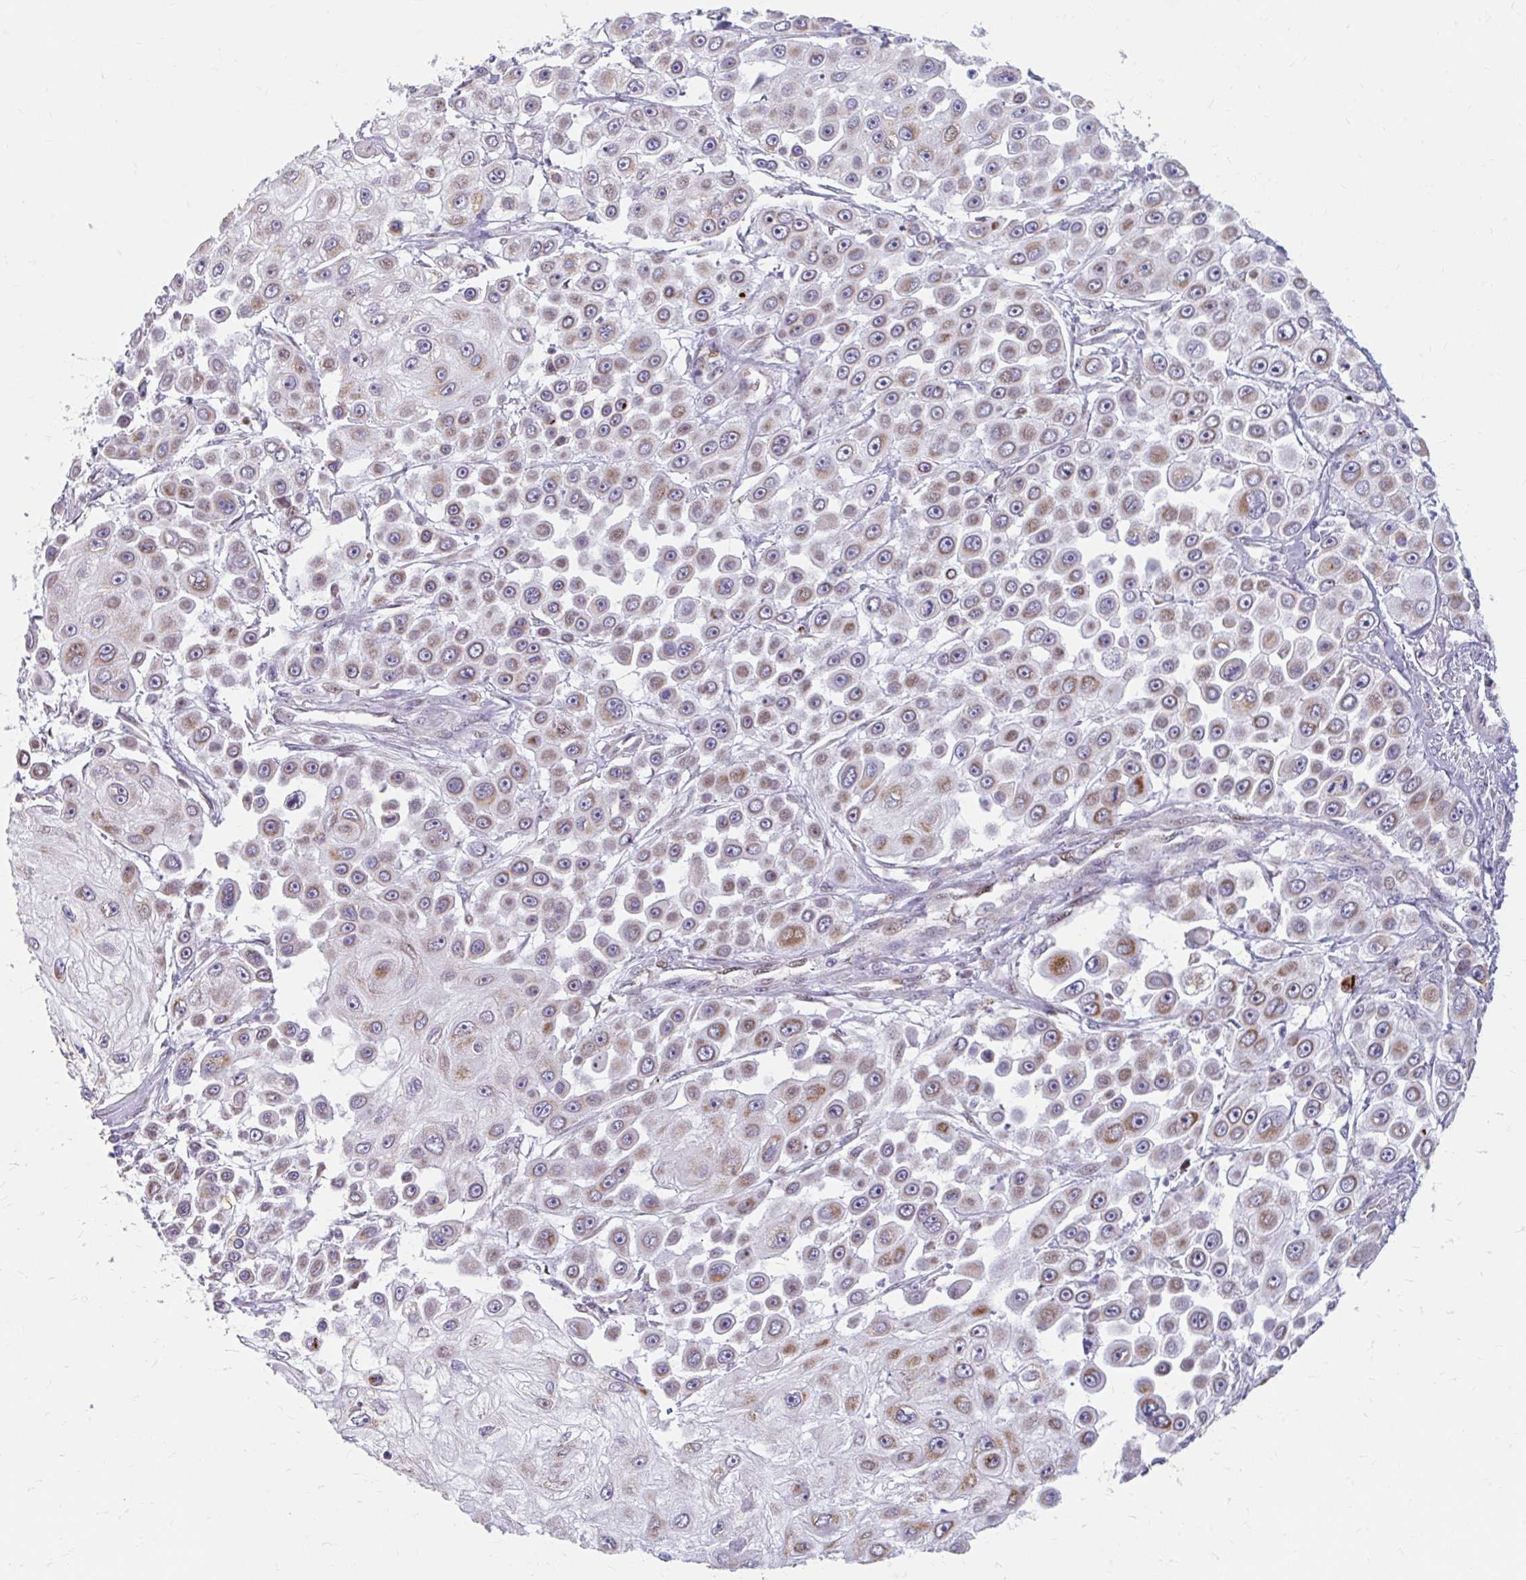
{"staining": {"intensity": "weak", "quantity": "25%-75%", "location": "cytoplasmic/membranous"}, "tissue": "skin cancer", "cell_type": "Tumor cells", "image_type": "cancer", "snomed": [{"axis": "morphology", "description": "Squamous cell carcinoma, NOS"}, {"axis": "topography", "description": "Skin"}], "caption": "DAB (3,3'-diaminobenzidine) immunohistochemical staining of skin cancer reveals weak cytoplasmic/membranous protein staining in about 25%-75% of tumor cells.", "gene": "BEAN1", "patient": {"sex": "male", "age": 67}}